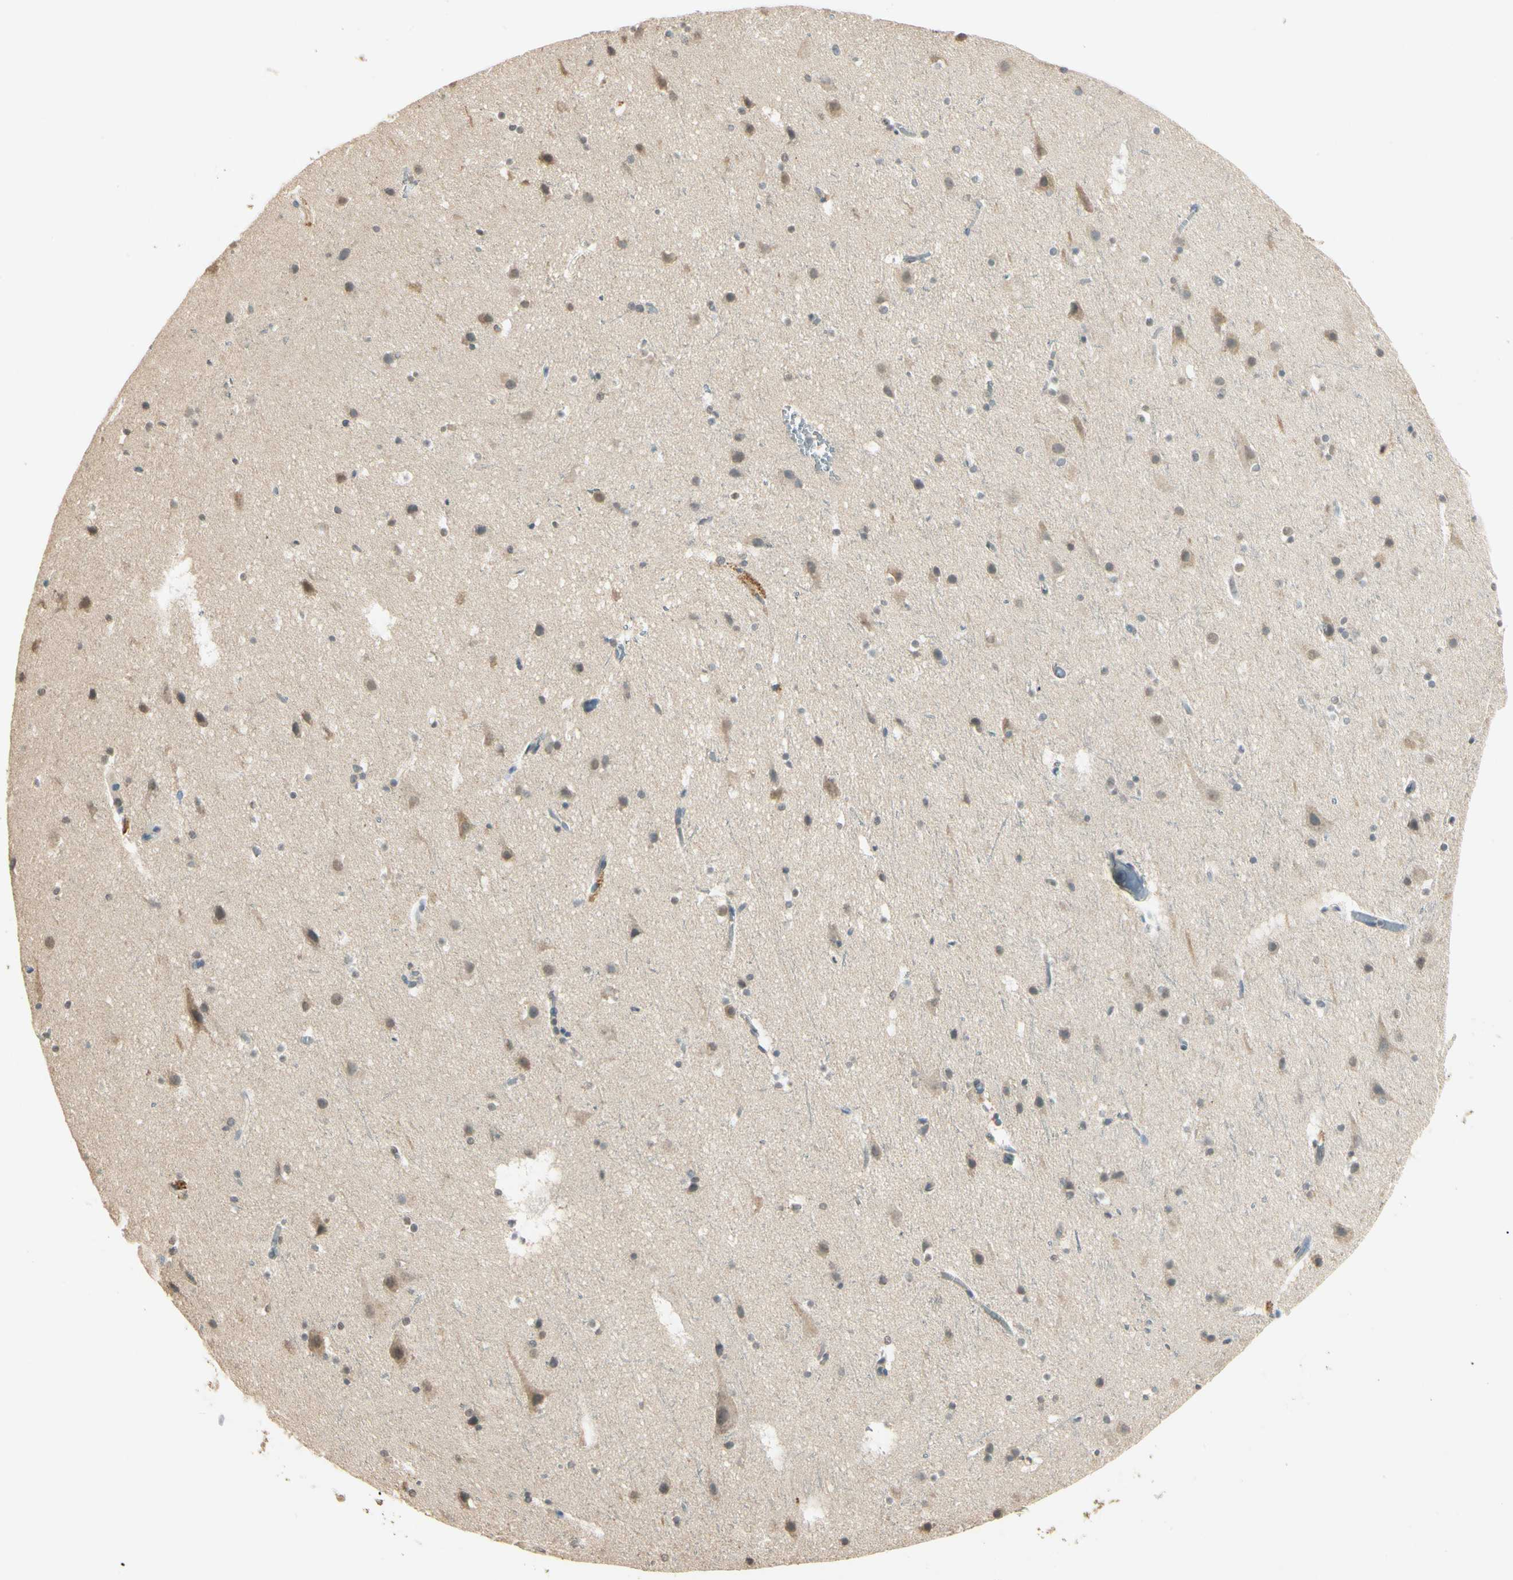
{"staining": {"intensity": "weak", "quantity": "25%-75%", "location": "cytoplasmic/membranous"}, "tissue": "cerebral cortex", "cell_type": "Endothelial cells", "image_type": "normal", "snomed": [{"axis": "morphology", "description": "Normal tissue, NOS"}, {"axis": "topography", "description": "Cerebral cortex"}], "caption": "The histopathology image demonstrates immunohistochemical staining of unremarkable cerebral cortex. There is weak cytoplasmic/membranous positivity is present in about 25%-75% of endothelial cells. Immunohistochemistry stains the protein in brown and the nuclei are stained blue.", "gene": "SGCA", "patient": {"sex": "male", "age": 45}}